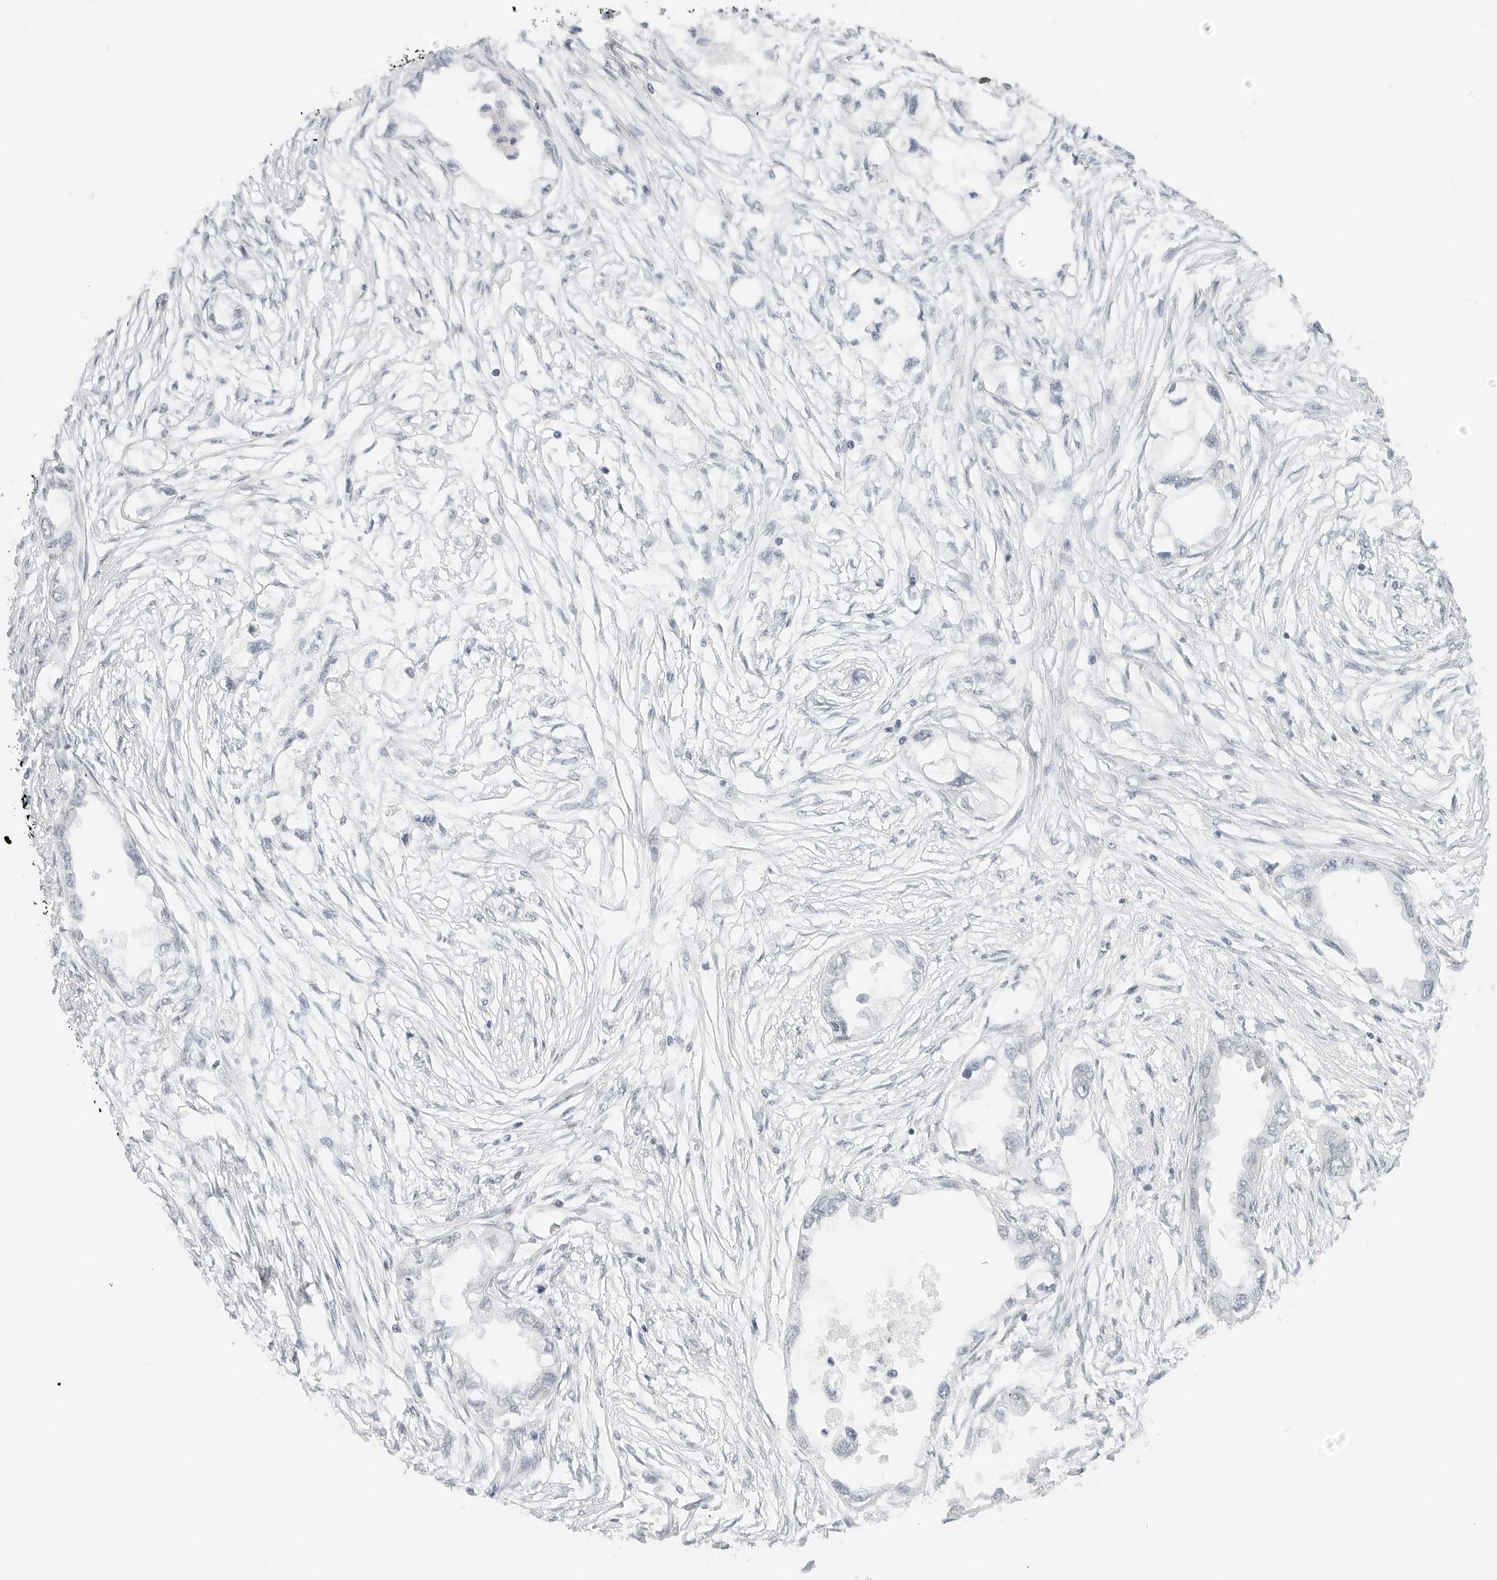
{"staining": {"intensity": "negative", "quantity": "none", "location": "none"}, "tissue": "endometrial cancer", "cell_type": "Tumor cells", "image_type": "cancer", "snomed": [{"axis": "morphology", "description": "Adenocarcinoma, NOS"}, {"axis": "morphology", "description": "Adenocarcinoma, metastatic, NOS"}, {"axis": "topography", "description": "Adipose tissue"}, {"axis": "topography", "description": "Endometrium"}], "caption": "Image shows no significant protein staining in tumor cells of endometrial cancer.", "gene": "NEO1", "patient": {"sex": "female", "age": 67}}